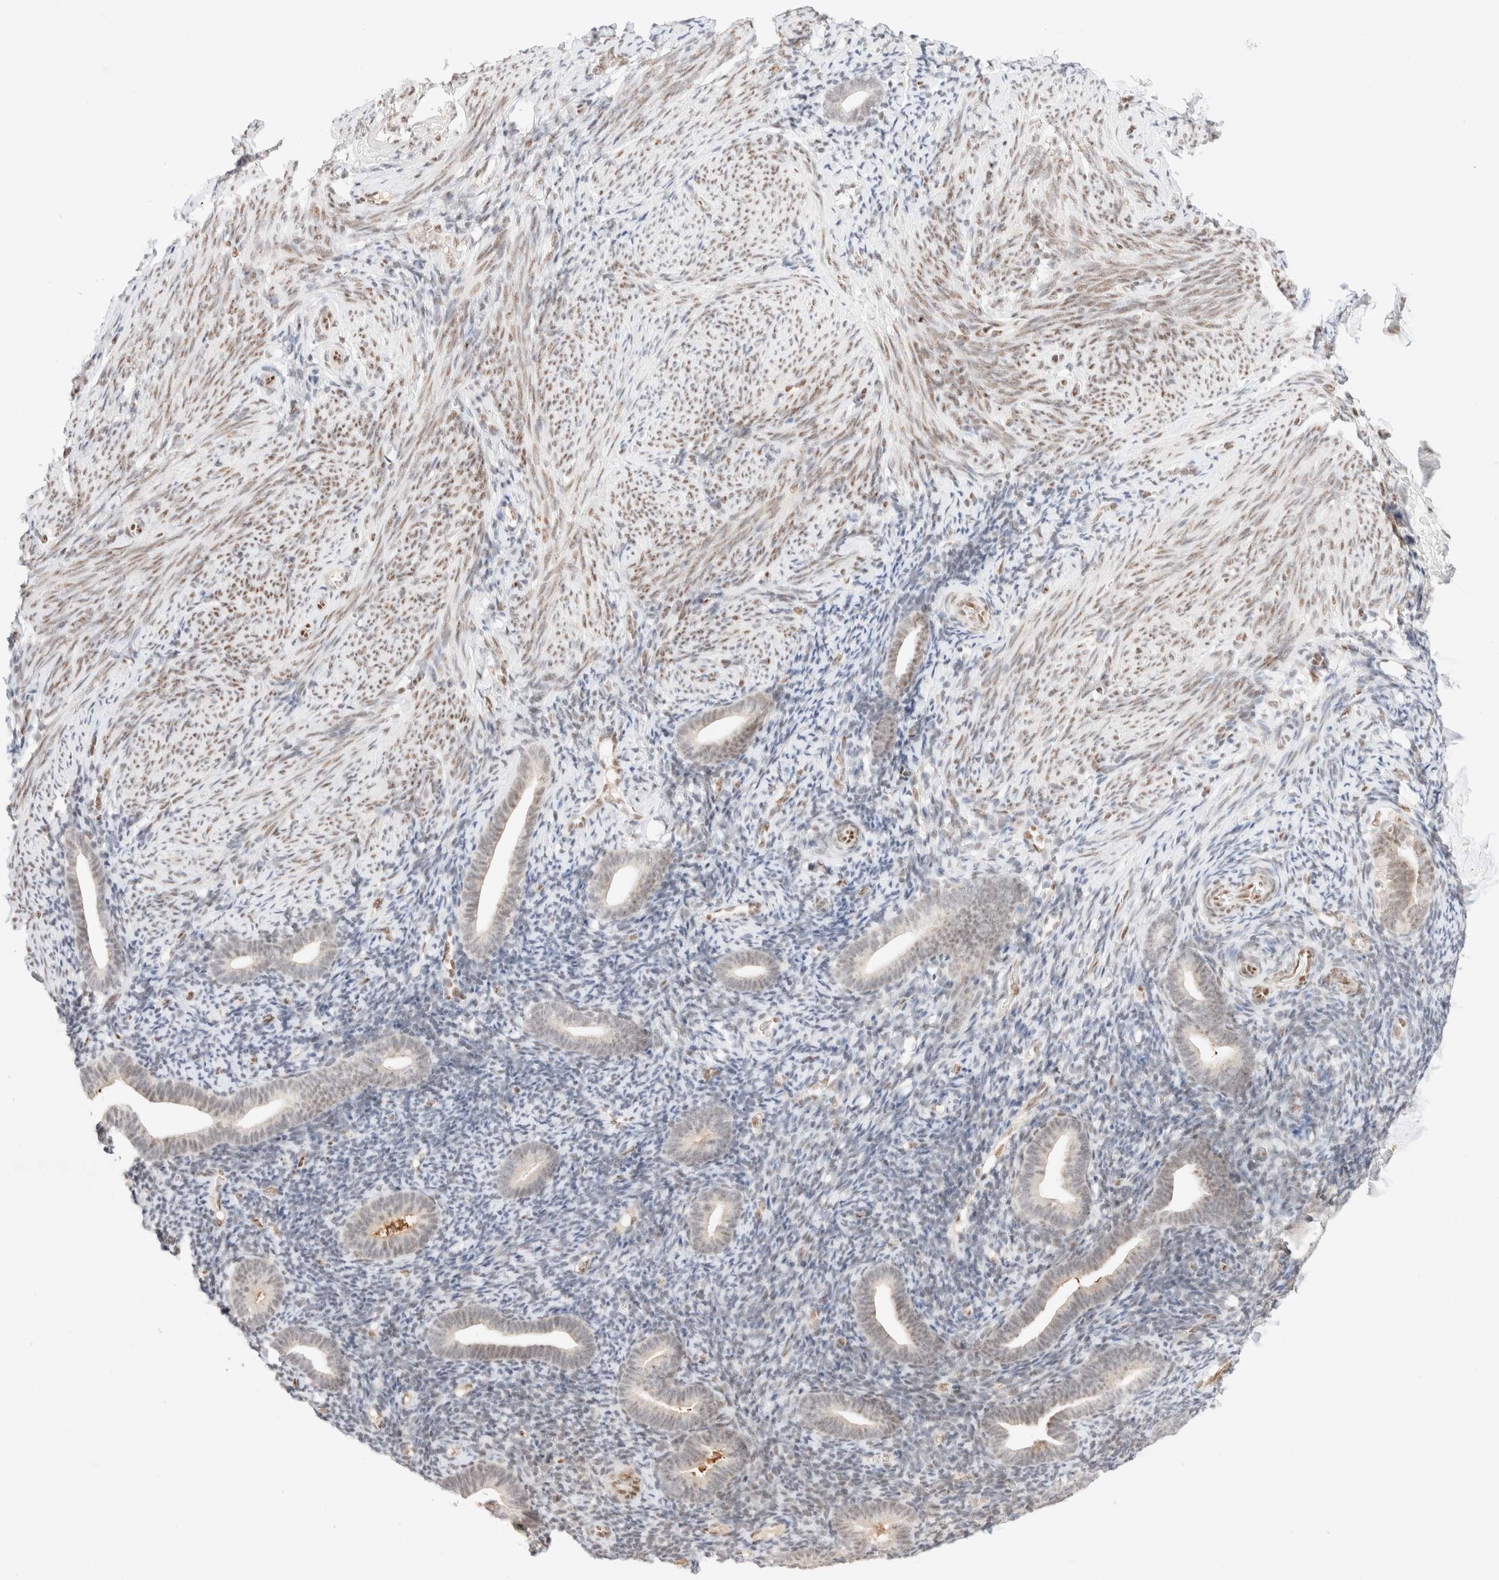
{"staining": {"intensity": "weak", "quantity": "25%-75%", "location": "nuclear"}, "tissue": "endometrium", "cell_type": "Cells in endometrial stroma", "image_type": "normal", "snomed": [{"axis": "morphology", "description": "Normal tissue, NOS"}, {"axis": "topography", "description": "Endometrium"}], "caption": "Immunohistochemical staining of unremarkable human endometrium shows 25%-75% levels of weak nuclear protein staining in approximately 25%-75% of cells in endometrial stroma. Ihc stains the protein of interest in brown and the nuclei are stained blue.", "gene": "CIC", "patient": {"sex": "female", "age": 51}}